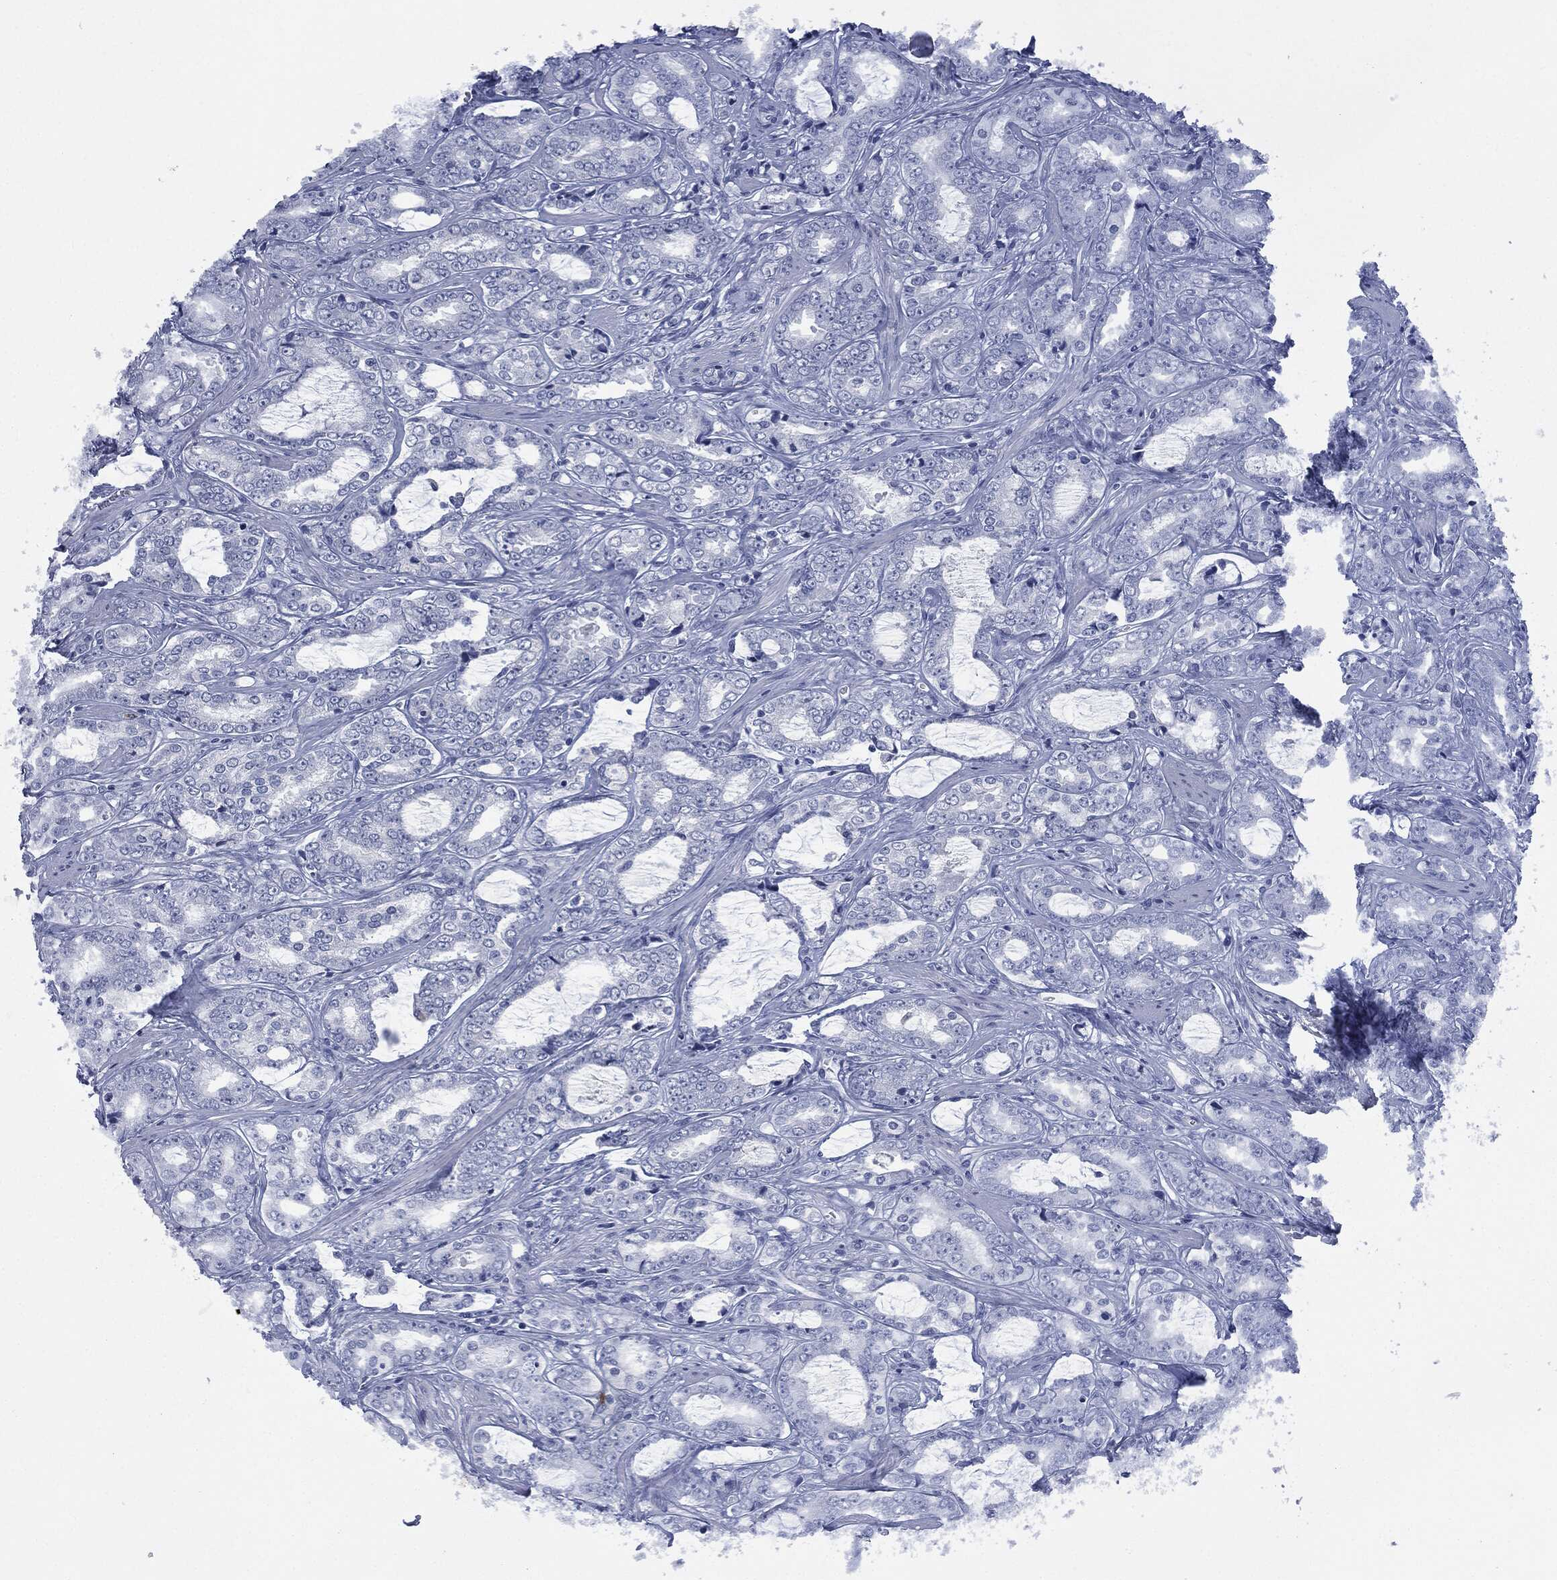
{"staining": {"intensity": "negative", "quantity": "none", "location": "none"}, "tissue": "prostate cancer", "cell_type": "Tumor cells", "image_type": "cancer", "snomed": [{"axis": "morphology", "description": "Adenocarcinoma, Medium grade"}, {"axis": "topography", "description": "Prostate"}], "caption": "IHC histopathology image of prostate cancer (medium-grade adenocarcinoma) stained for a protein (brown), which displays no positivity in tumor cells. (Stains: DAB IHC with hematoxylin counter stain, Microscopy: brightfield microscopy at high magnification).", "gene": "CEACAM8", "patient": {"sex": "male", "age": 71}}